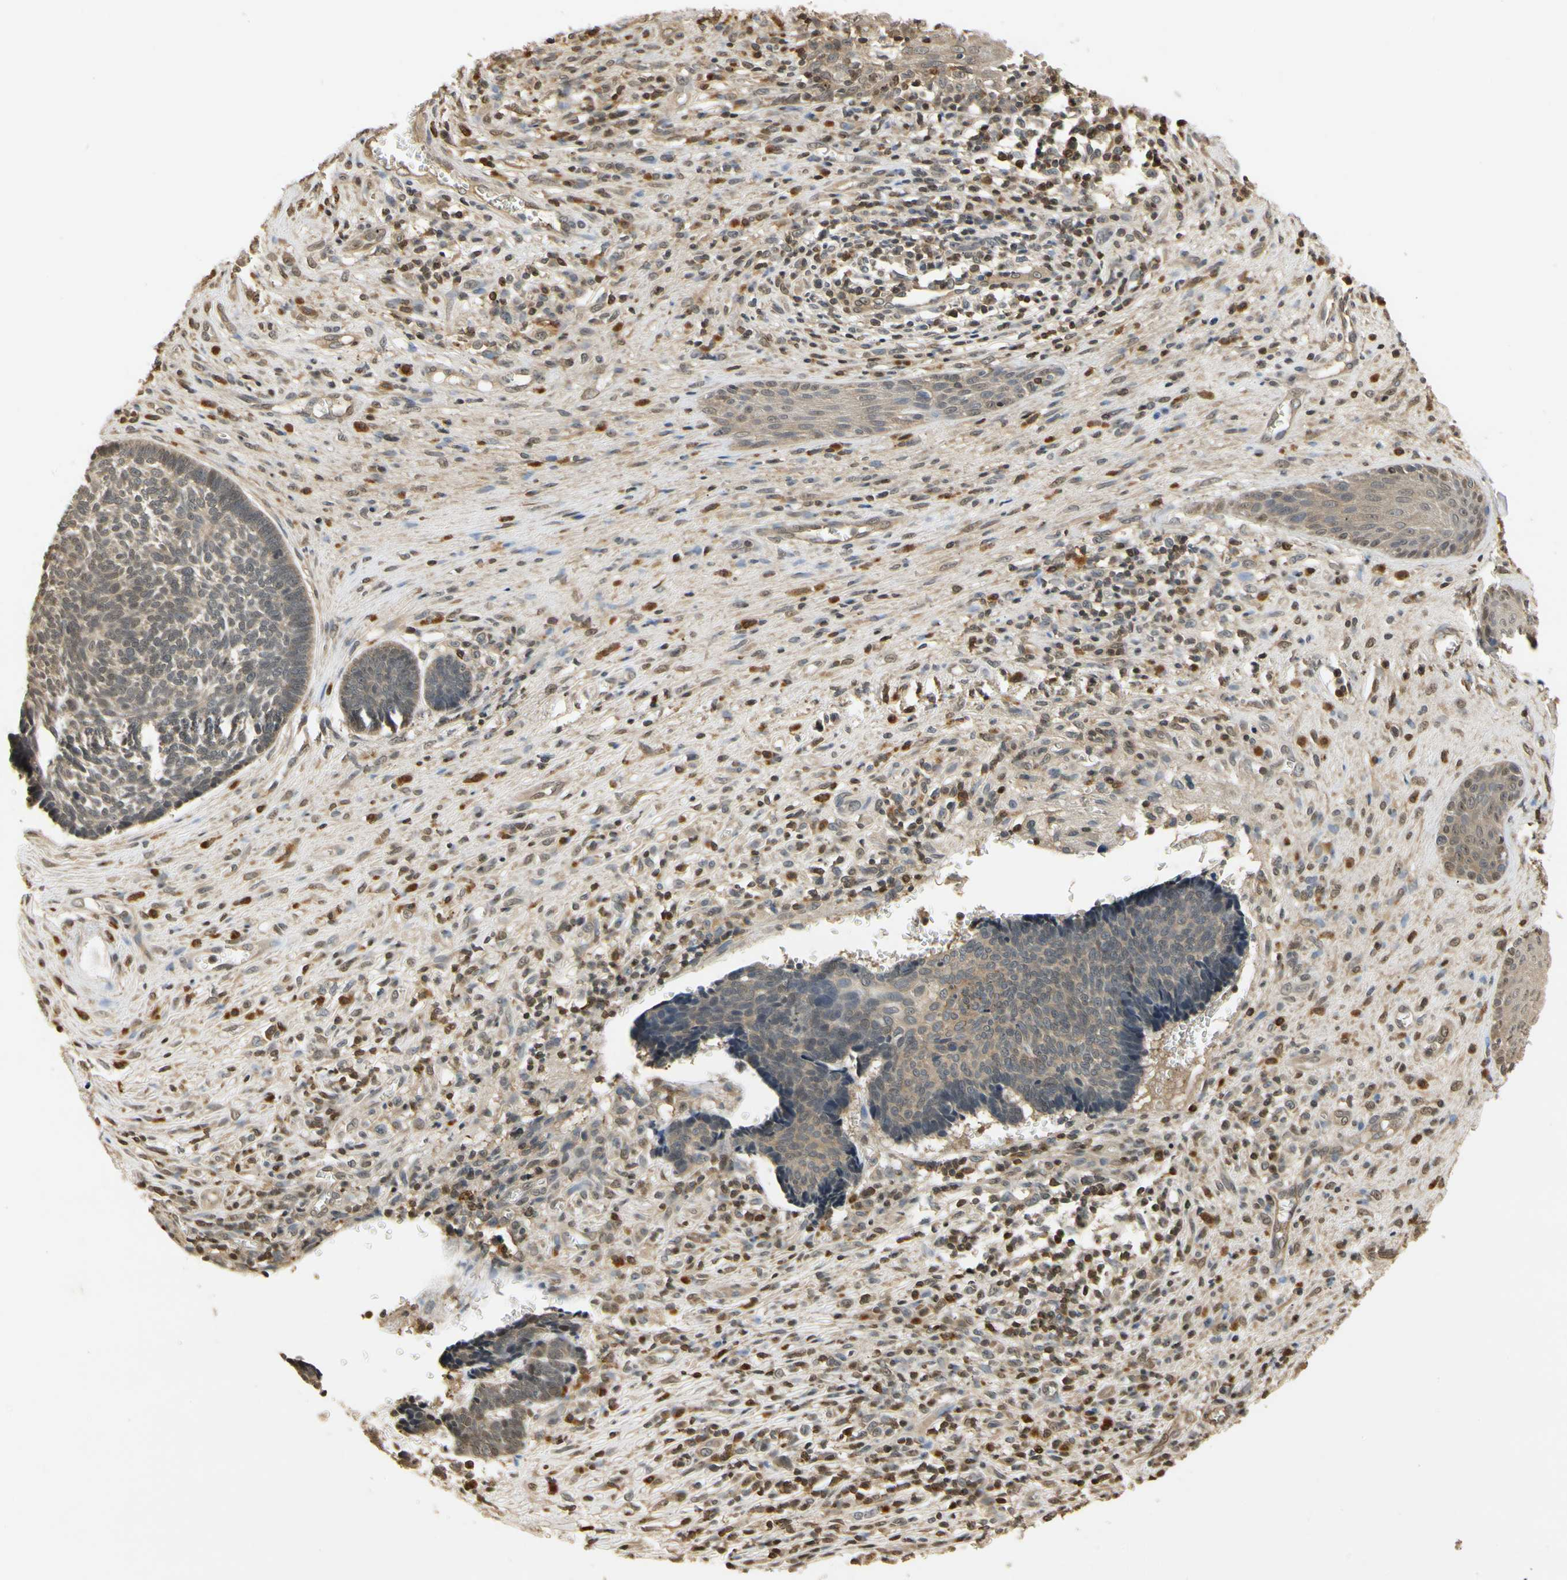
{"staining": {"intensity": "weak", "quantity": ">75%", "location": "cytoplasmic/membranous"}, "tissue": "skin cancer", "cell_type": "Tumor cells", "image_type": "cancer", "snomed": [{"axis": "morphology", "description": "Basal cell carcinoma"}, {"axis": "topography", "description": "Skin"}], "caption": "There is low levels of weak cytoplasmic/membranous expression in tumor cells of skin cancer (basal cell carcinoma), as demonstrated by immunohistochemical staining (brown color).", "gene": "SOD1", "patient": {"sex": "male", "age": 84}}